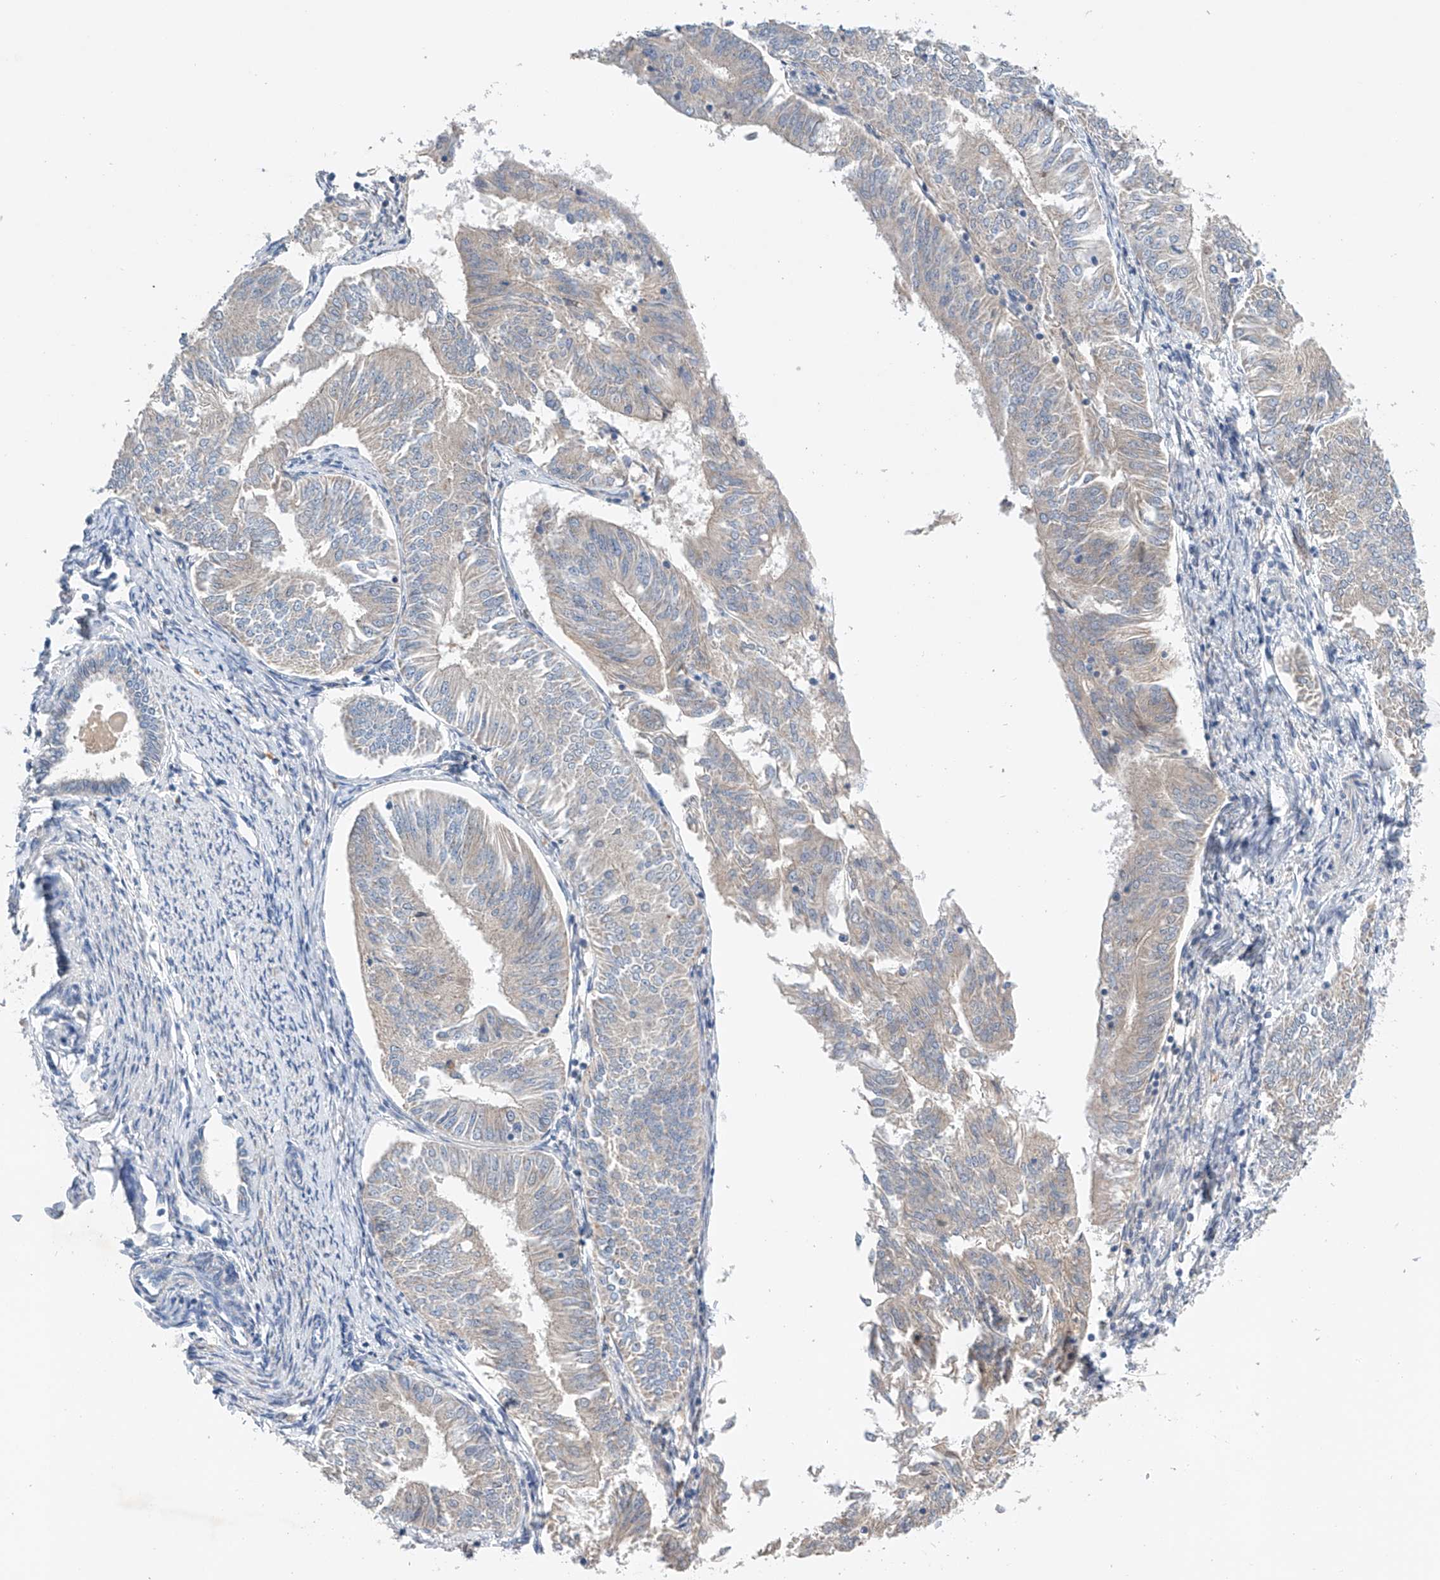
{"staining": {"intensity": "weak", "quantity": "<25%", "location": "cytoplasmic/membranous"}, "tissue": "endometrial cancer", "cell_type": "Tumor cells", "image_type": "cancer", "snomed": [{"axis": "morphology", "description": "Adenocarcinoma, NOS"}, {"axis": "topography", "description": "Endometrium"}], "caption": "Human endometrial cancer stained for a protein using immunohistochemistry (IHC) demonstrates no expression in tumor cells.", "gene": "GPC4", "patient": {"sex": "female", "age": 58}}